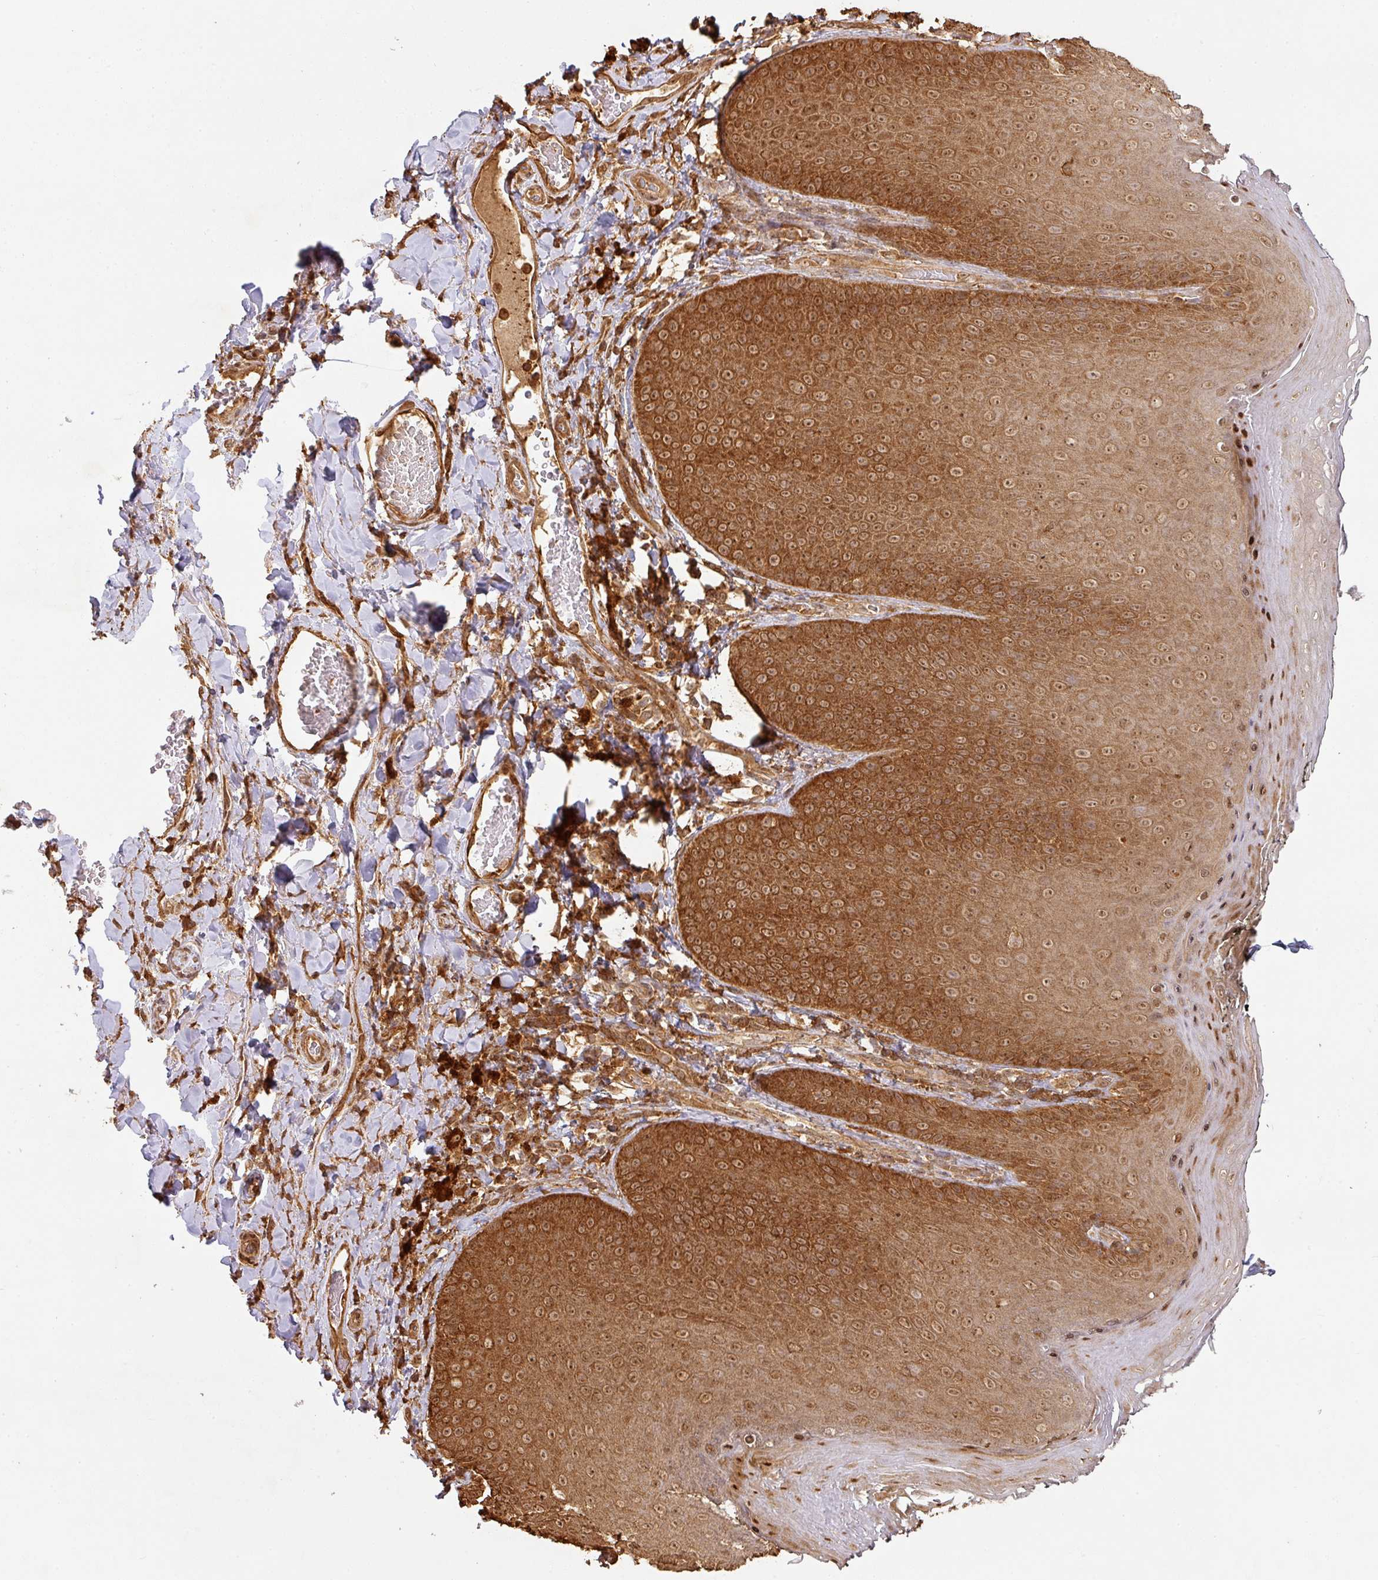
{"staining": {"intensity": "strong", "quantity": ">75%", "location": "cytoplasmic/membranous,nuclear"}, "tissue": "skin", "cell_type": "Epidermal cells", "image_type": "normal", "snomed": [{"axis": "morphology", "description": "Normal tissue, NOS"}, {"axis": "topography", "description": "Anal"}, {"axis": "topography", "description": "Peripheral nerve tissue"}], "caption": "IHC image of benign skin: skin stained using immunohistochemistry (IHC) displays high levels of strong protein expression localized specifically in the cytoplasmic/membranous,nuclear of epidermal cells, appearing as a cytoplasmic/membranous,nuclear brown color.", "gene": "ZNF322", "patient": {"sex": "male", "age": 53}}